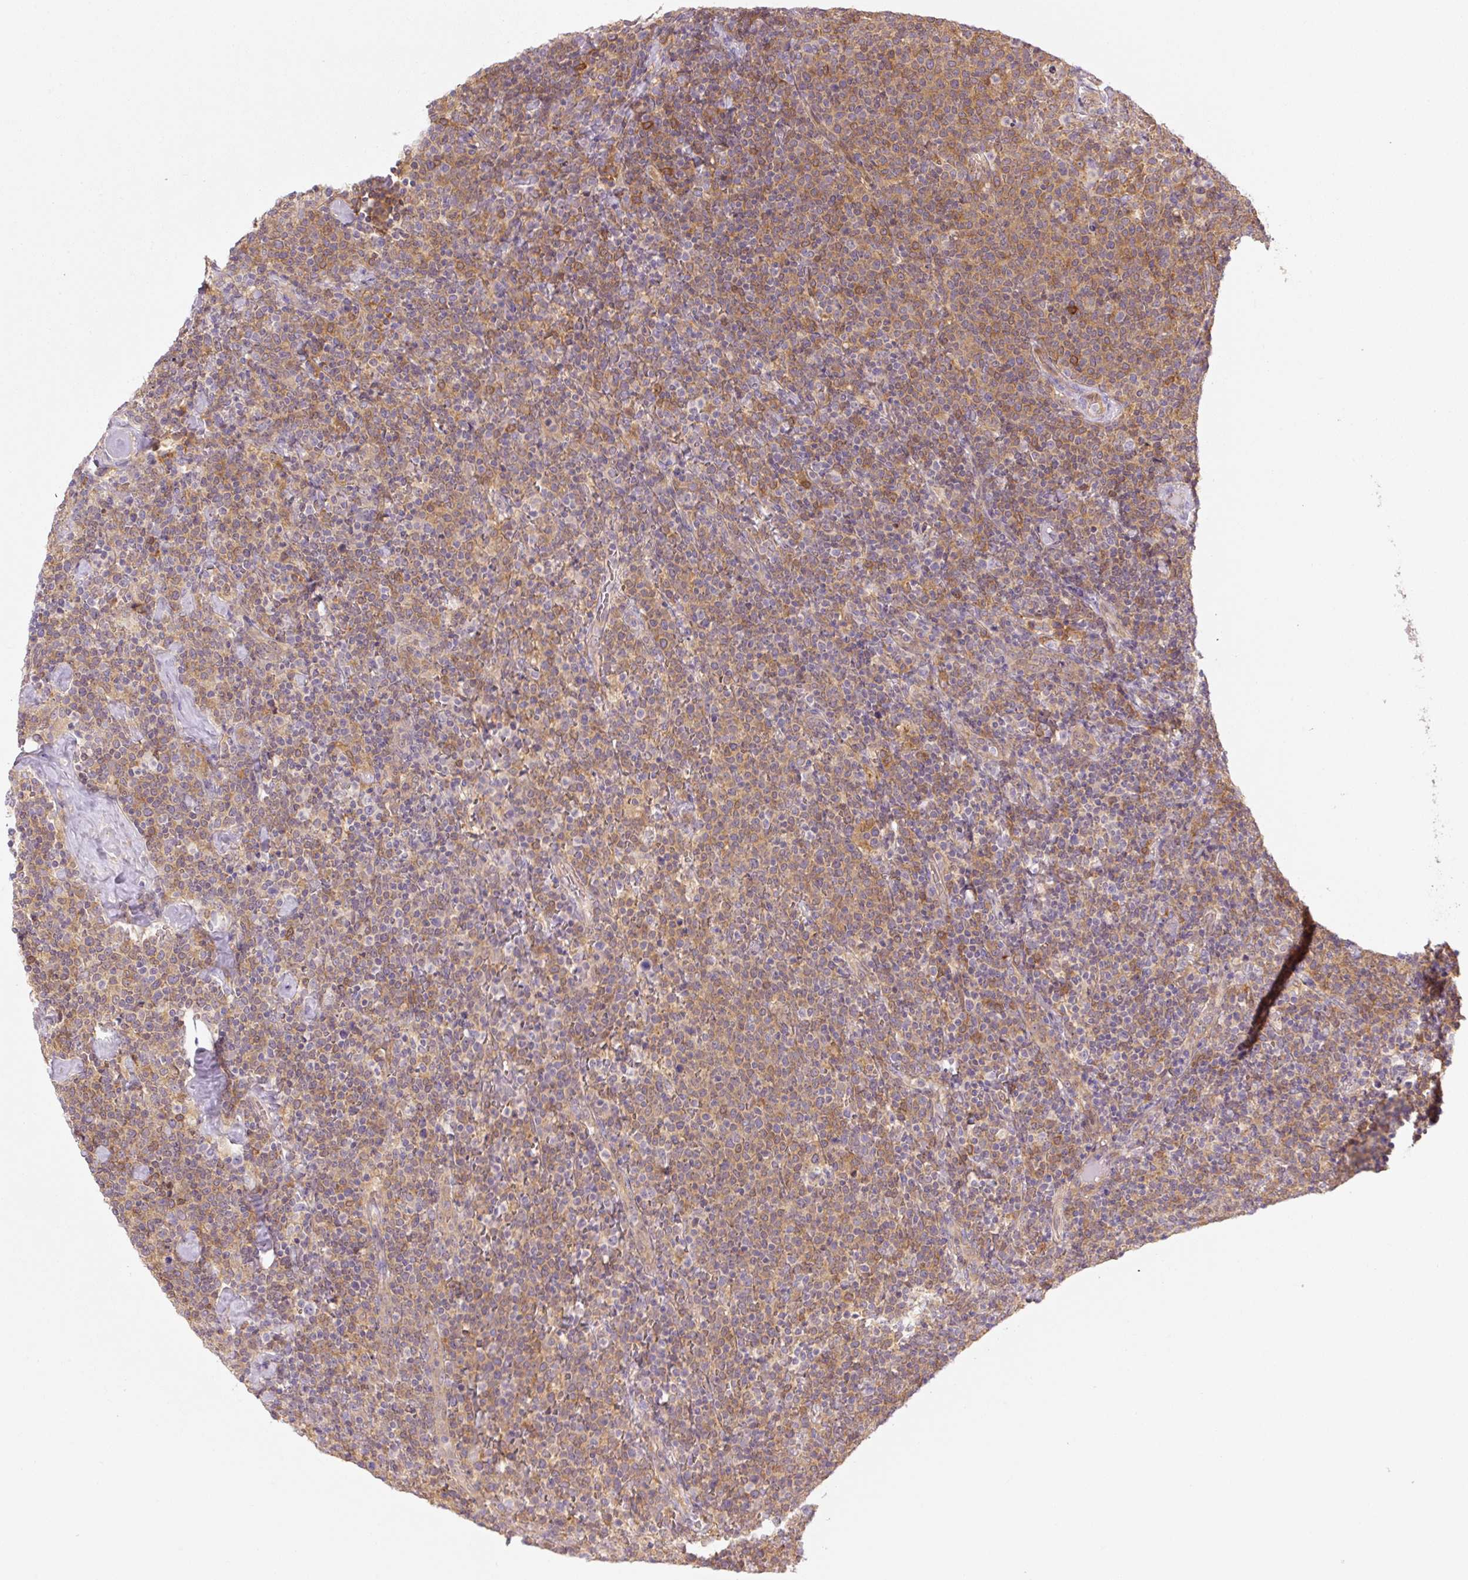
{"staining": {"intensity": "moderate", "quantity": ">75%", "location": "cytoplasmic/membranous"}, "tissue": "lymphoma", "cell_type": "Tumor cells", "image_type": "cancer", "snomed": [{"axis": "morphology", "description": "Malignant lymphoma, non-Hodgkin's type, High grade"}, {"axis": "topography", "description": "Lymph node"}], "caption": "This histopathology image displays immunohistochemistry (IHC) staining of lymphoma, with medium moderate cytoplasmic/membranous staining in approximately >75% of tumor cells.", "gene": "SPSB2", "patient": {"sex": "male", "age": 61}}